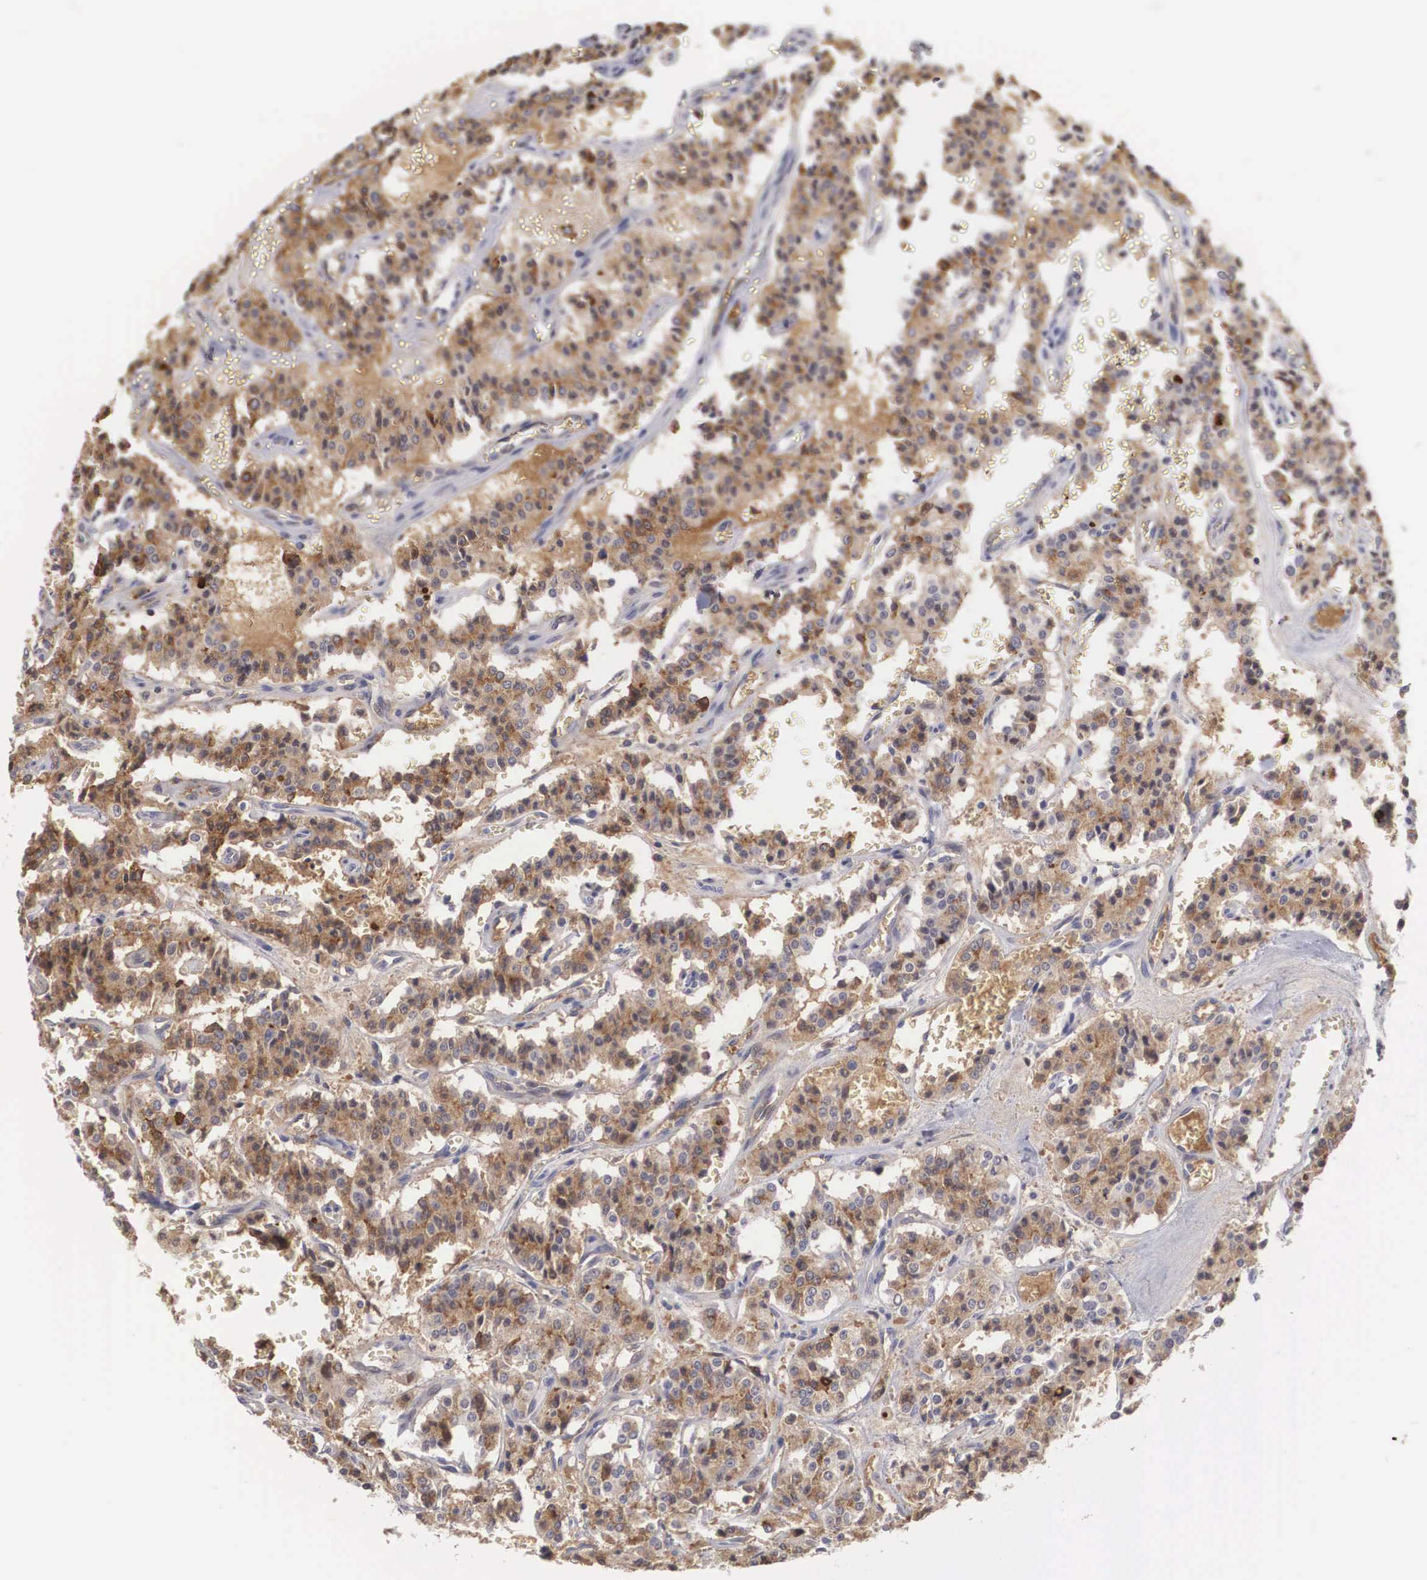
{"staining": {"intensity": "moderate", "quantity": "25%-75%", "location": "cytoplasmic/membranous"}, "tissue": "carcinoid", "cell_type": "Tumor cells", "image_type": "cancer", "snomed": [{"axis": "morphology", "description": "Carcinoid, malignant, NOS"}, {"axis": "topography", "description": "Bronchus"}], "caption": "About 25%-75% of tumor cells in human malignant carcinoid exhibit moderate cytoplasmic/membranous protein positivity as visualized by brown immunohistochemical staining.", "gene": "RBPJ", "patient": {"sex": "male", "age": 55}}